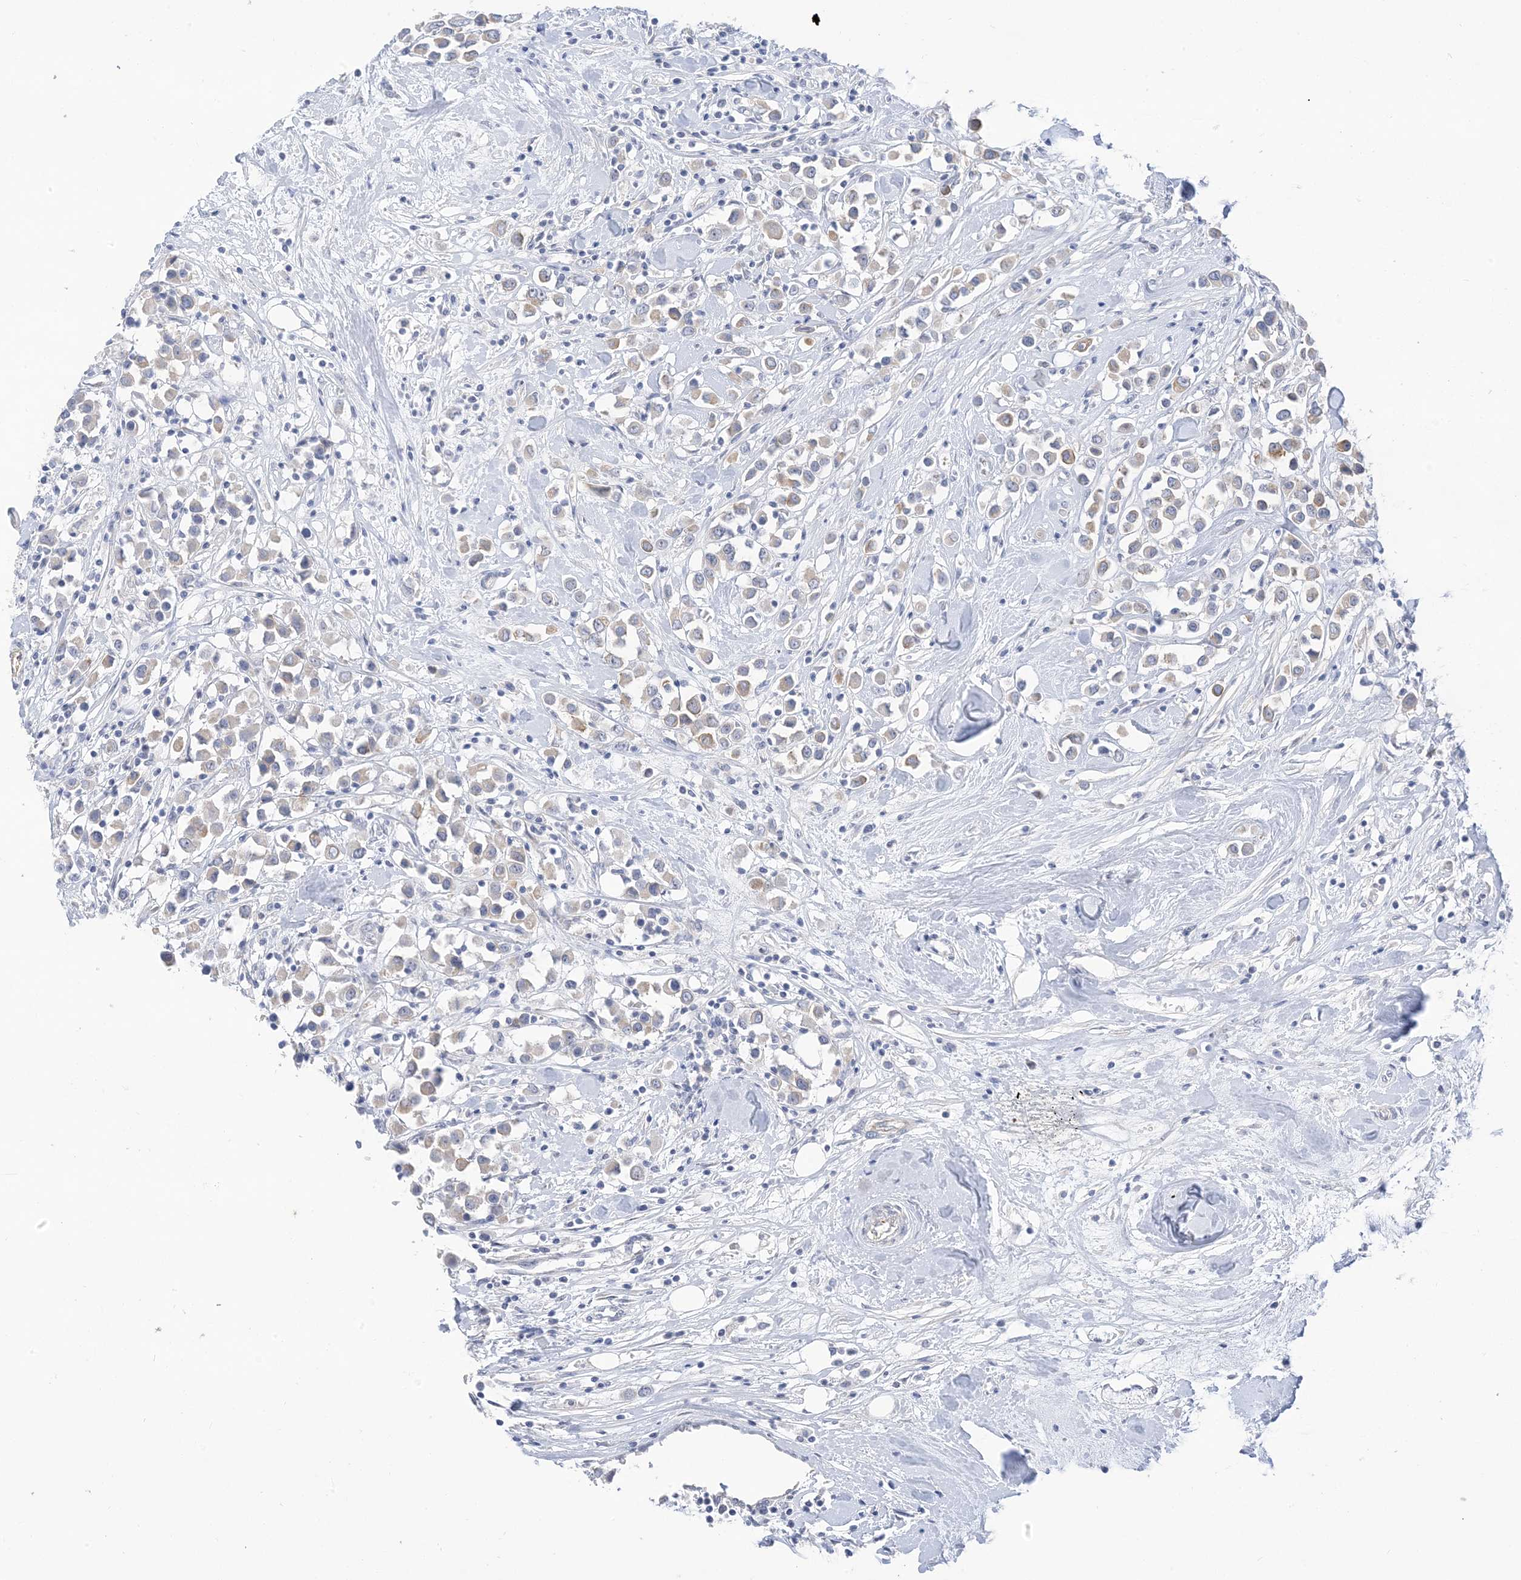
{"staining": {"intensity": "moderate", "quantity": "<25%", "location": "cytoplasmic/membranous"}, "tissue": "breast cancer", "cell_type": "Tumor cells", "image_type": "cancer", "snomed": [{"axis": "morphology", "description": "Duct carcinoma"}, {"axis": "topography", "description": "Breast"}], "caption": "A high-resolution micrograph shows immunohistochemistry staining of breast cancer, which shows moderate cytoplasmic/membranous expression in about <25% of tumor cells.", "gene": "IL36B", "patient": {"sex": "female", "age": 61}}